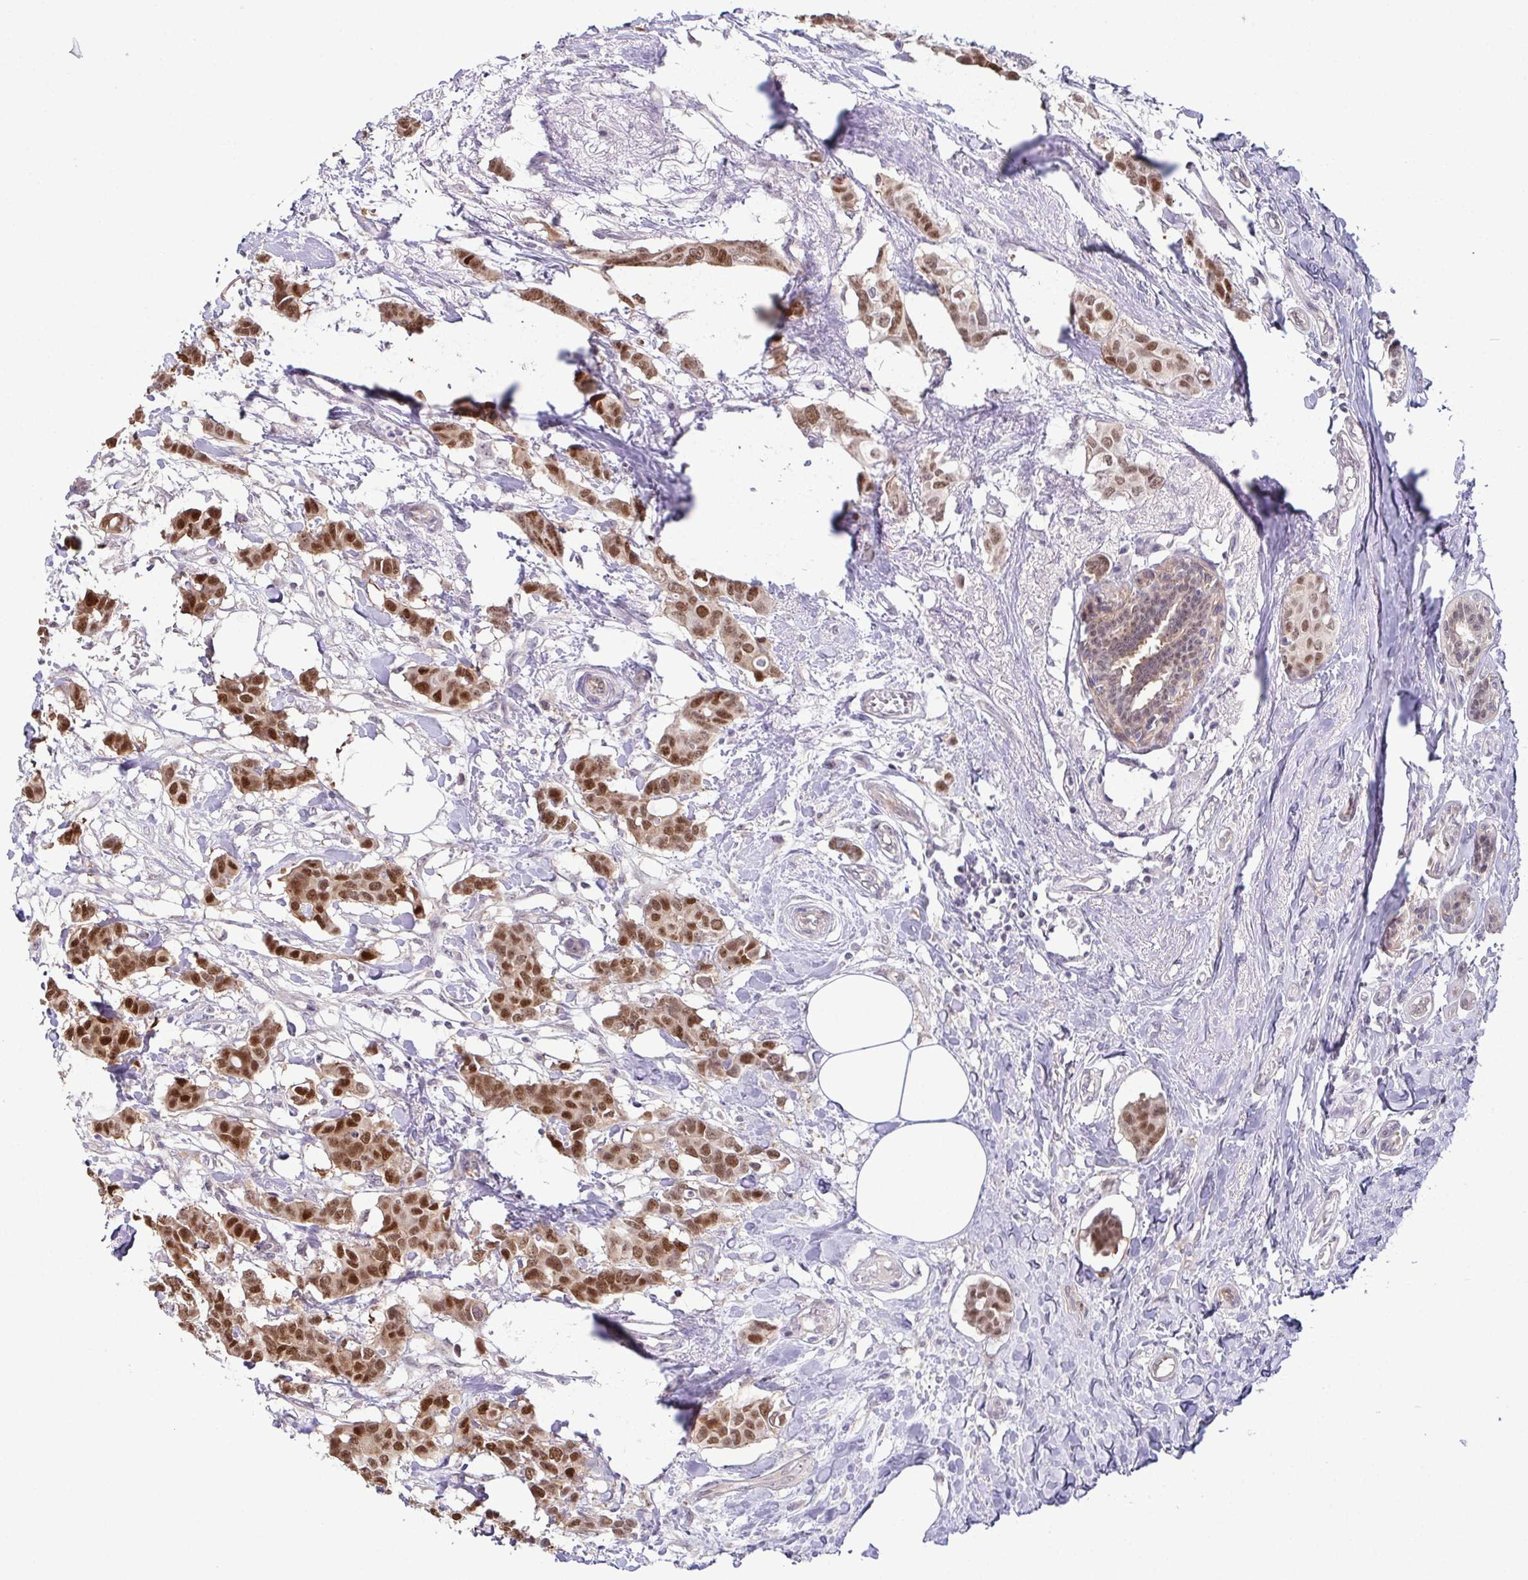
{"staining": {"intensity": "moderate", "quantity": ">75%", "location": "nuclear"}, "tissue": "breast cancer", "cell_type": "Tumor cells", "image_type": "cancer", "snomed": [{"axis": "morphology", "description": "Duct carcinoma"}, {"axis": "topography", "description": "Breast"}], "caption": "Human breast intraductal carcinoma stained for a protein (brown) shows moderate nuclear positive expression in about >75% of tumor cells.", "gene": "DNAJB1", "patient": {"sex": "female", "age": 62}}